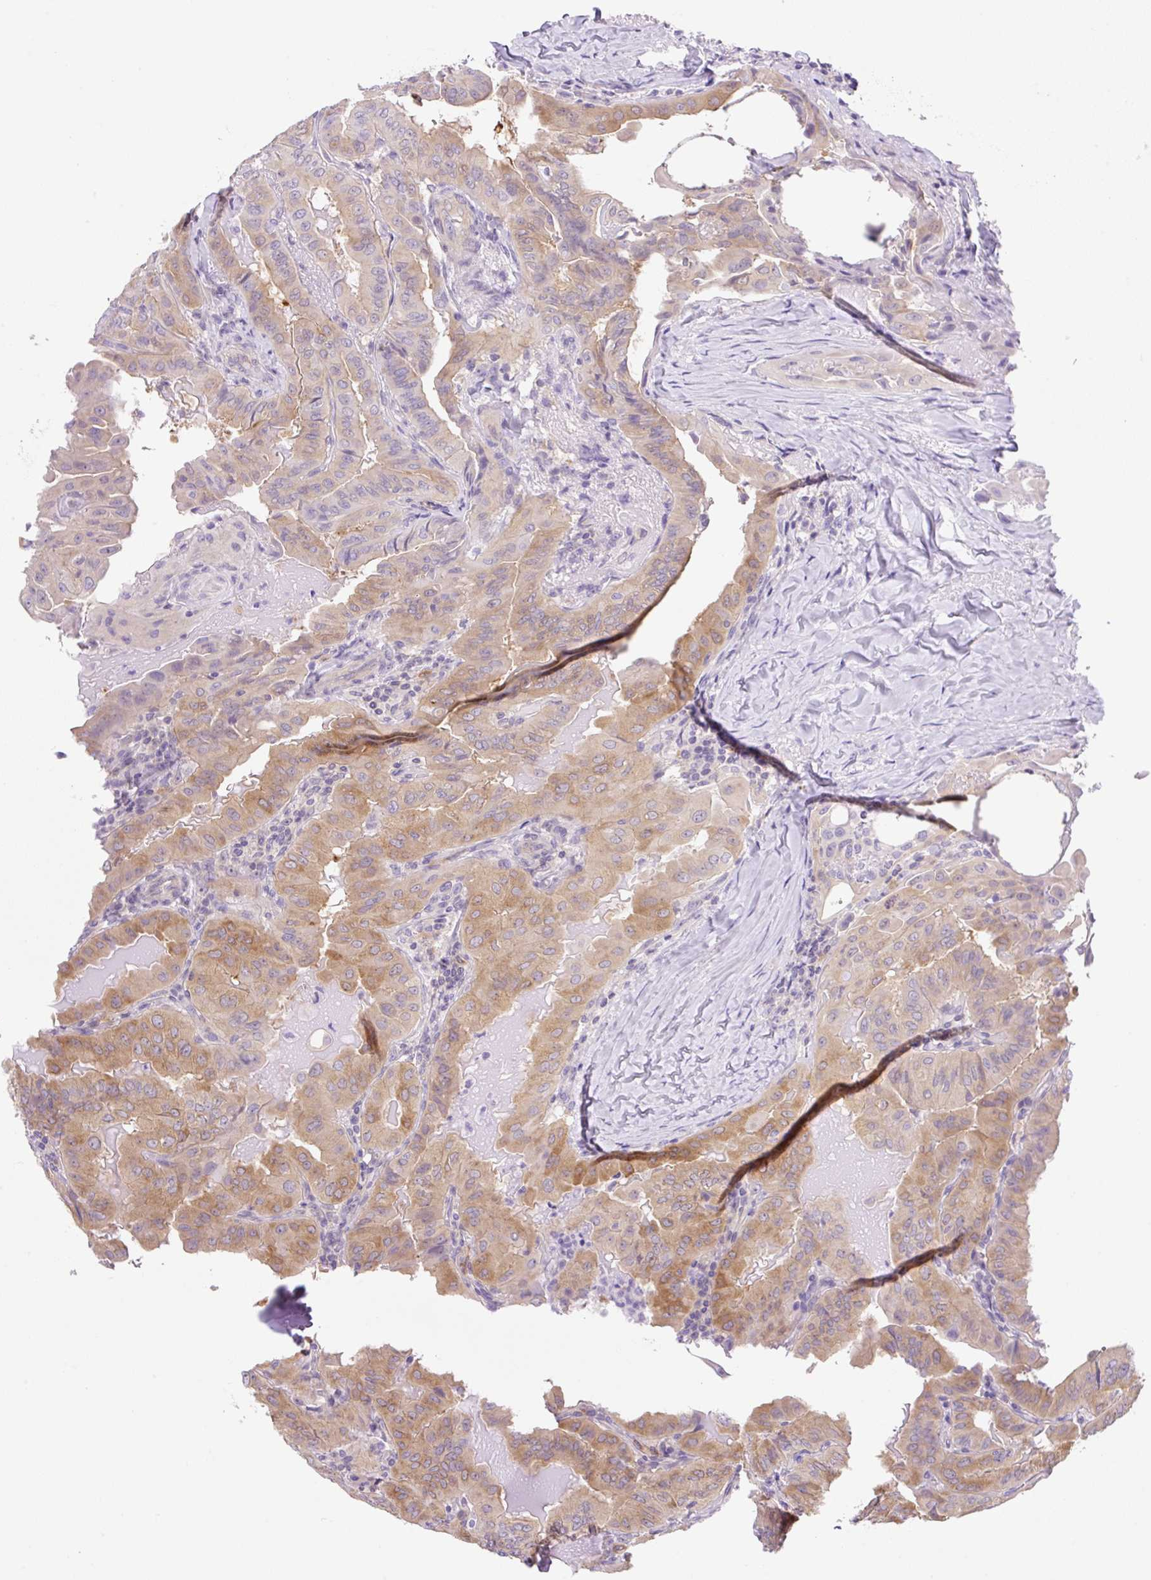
{"staining": {"intensity": "moderate", "quantity": ">75%", "location": "cytoplasmic/membranous"}, "tissue": "thyroid cancer", "cell_type": "Tumor cells", "image_type": "cancer", "snomed": [{"axis": "morphology", "description": "Papillary adenocarcinoma, NOS"}, {"axis": "topography", "description": "Thyroid gland"}], "caption": "This is an image of immunohistochemistry (IHC) staining of thyroid cancer, which shows moderate staining in the cytoplasmic/membranous of tumor cells.", "gene": "CAMK2B", "patient": {"sex": "female", "age": 68}}